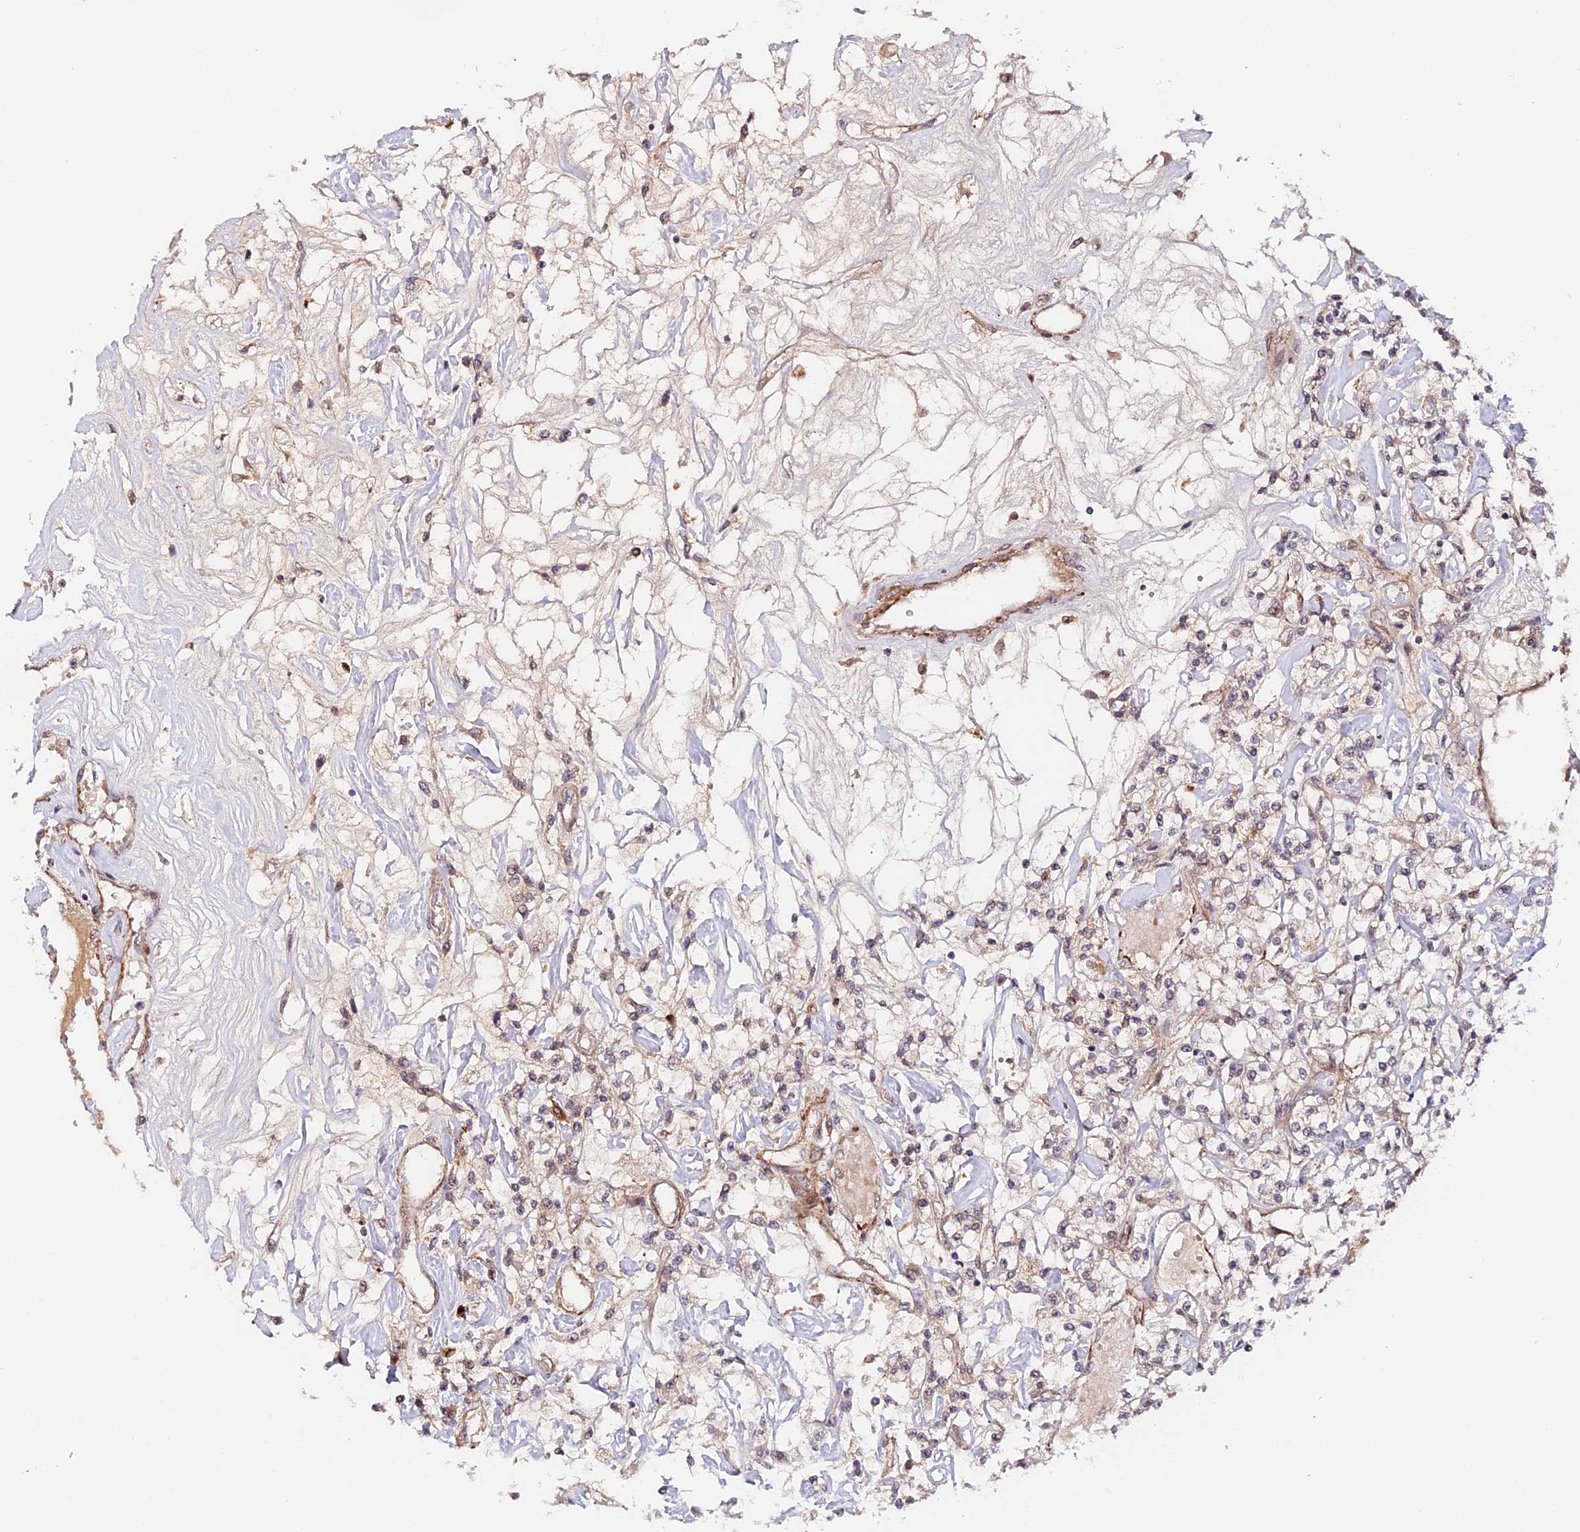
{"staining": {"intensity": "moderate", "quantity": "25%-75%", "location": "cytoplasmic/membranous,nuclear"}, "tissue": "renal cancer", "cell_type": "Tumor cells", "image_type": "cancer", "snomed": [{"axis": "morphology", "description": "Adenocarcinoma, NOS"}, {"axis": "topography", "description": "Kidney"}], "caption": "Human adenocarcinoma (renal) stained with a protein marker shows moderate staining in tumor cells.", "gene": "IMPACT", "patient": {"sex": "female", "age": 59}}